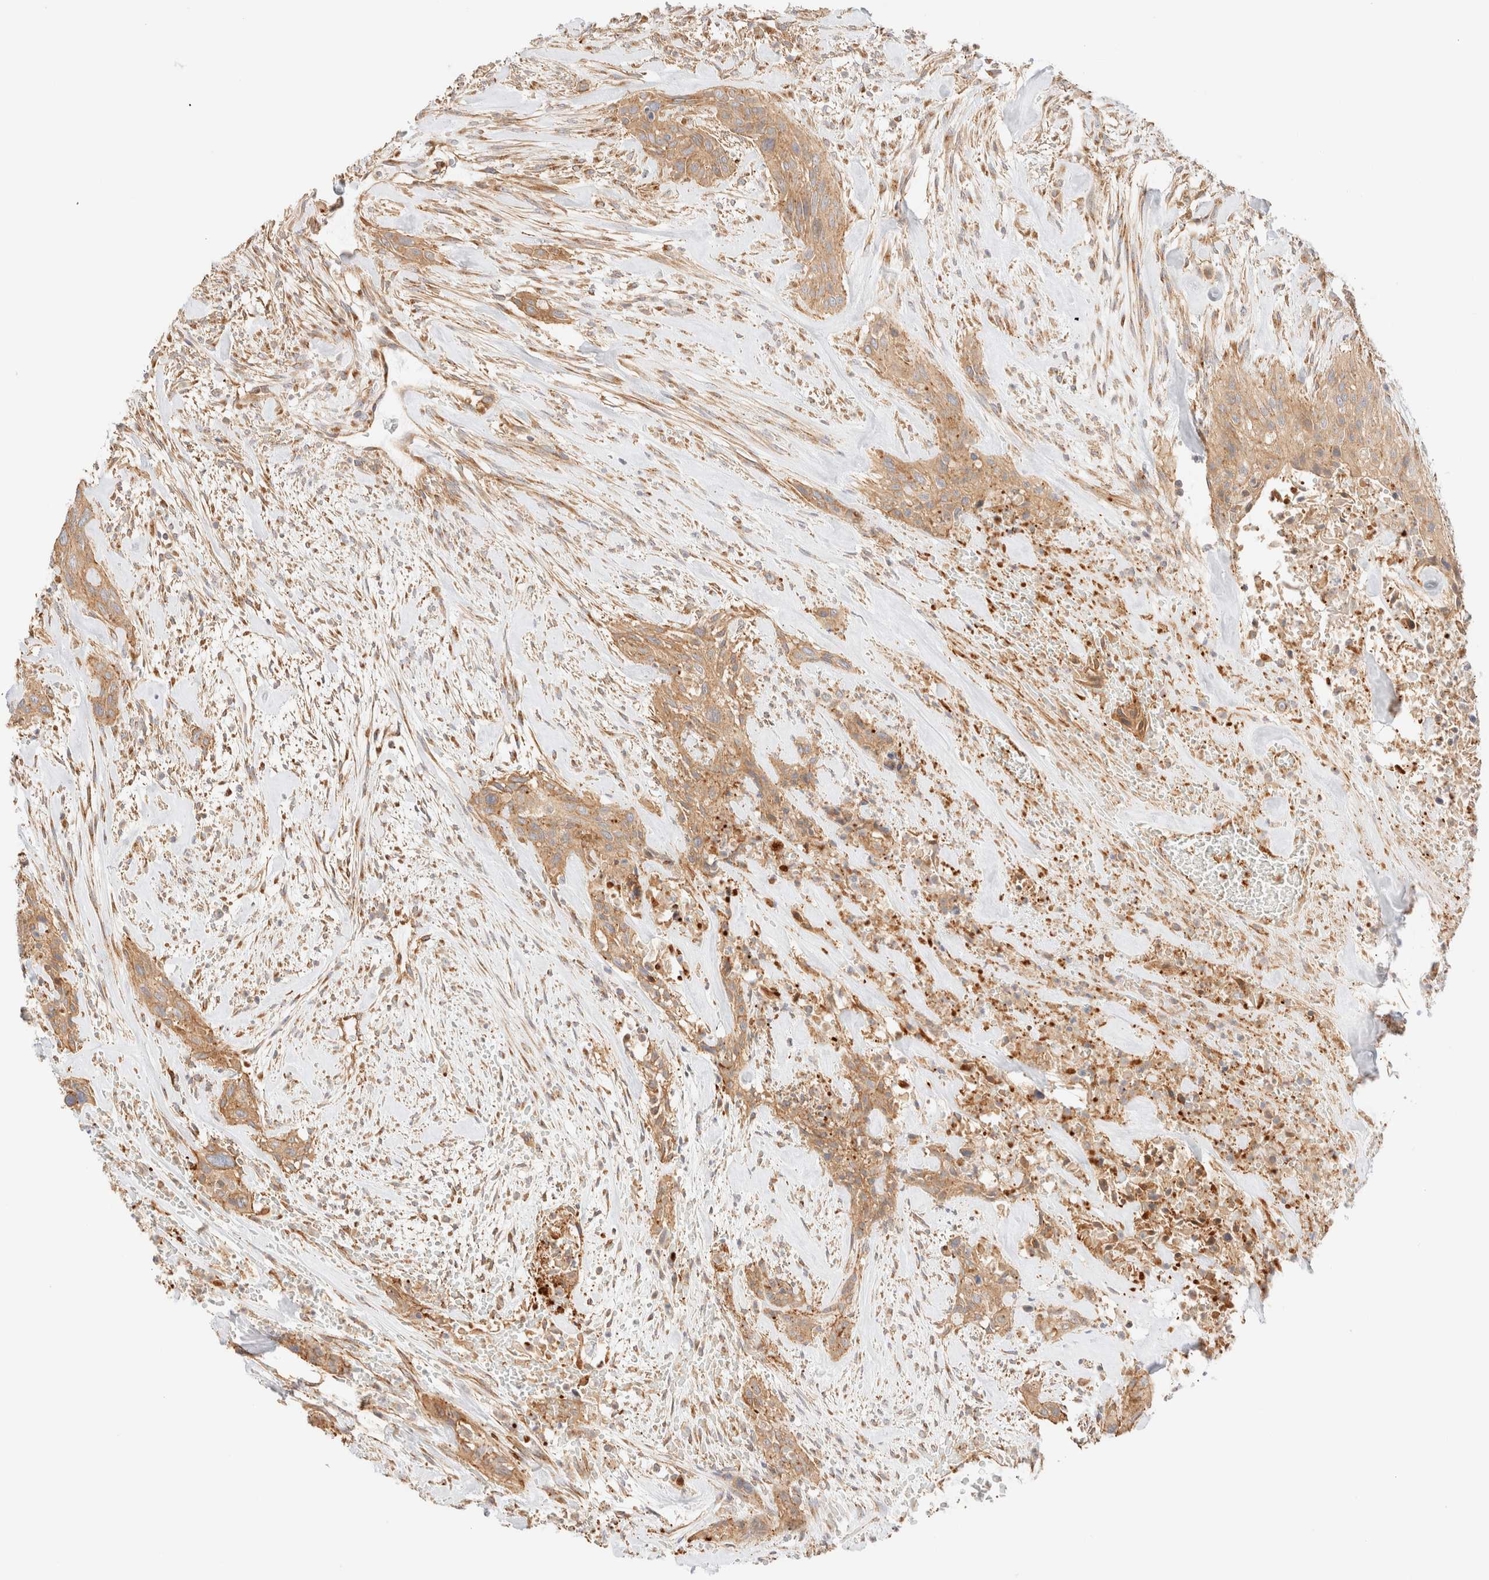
{"staining": {"intensity": "moderate", "quantity": ">75%", "location": "cytoplasmic/membranous"}, "tissue": "urothelial cancer", "cell_type": "Tumor cells", "image_type": "cancer", "snomed": [{"axis": "morphology", "description": "Urothelial carcinoma, High grade"}, {"axis": "topography", "description": "Urinary bladder"}], "caption": "Protein expression analysis of urothelial cancer displays moderate cytoplasmic/membranous positivity in about >75% of tumor cells.", "gene": "MYO10", "patient": {"sex": "male", "age": 35}}